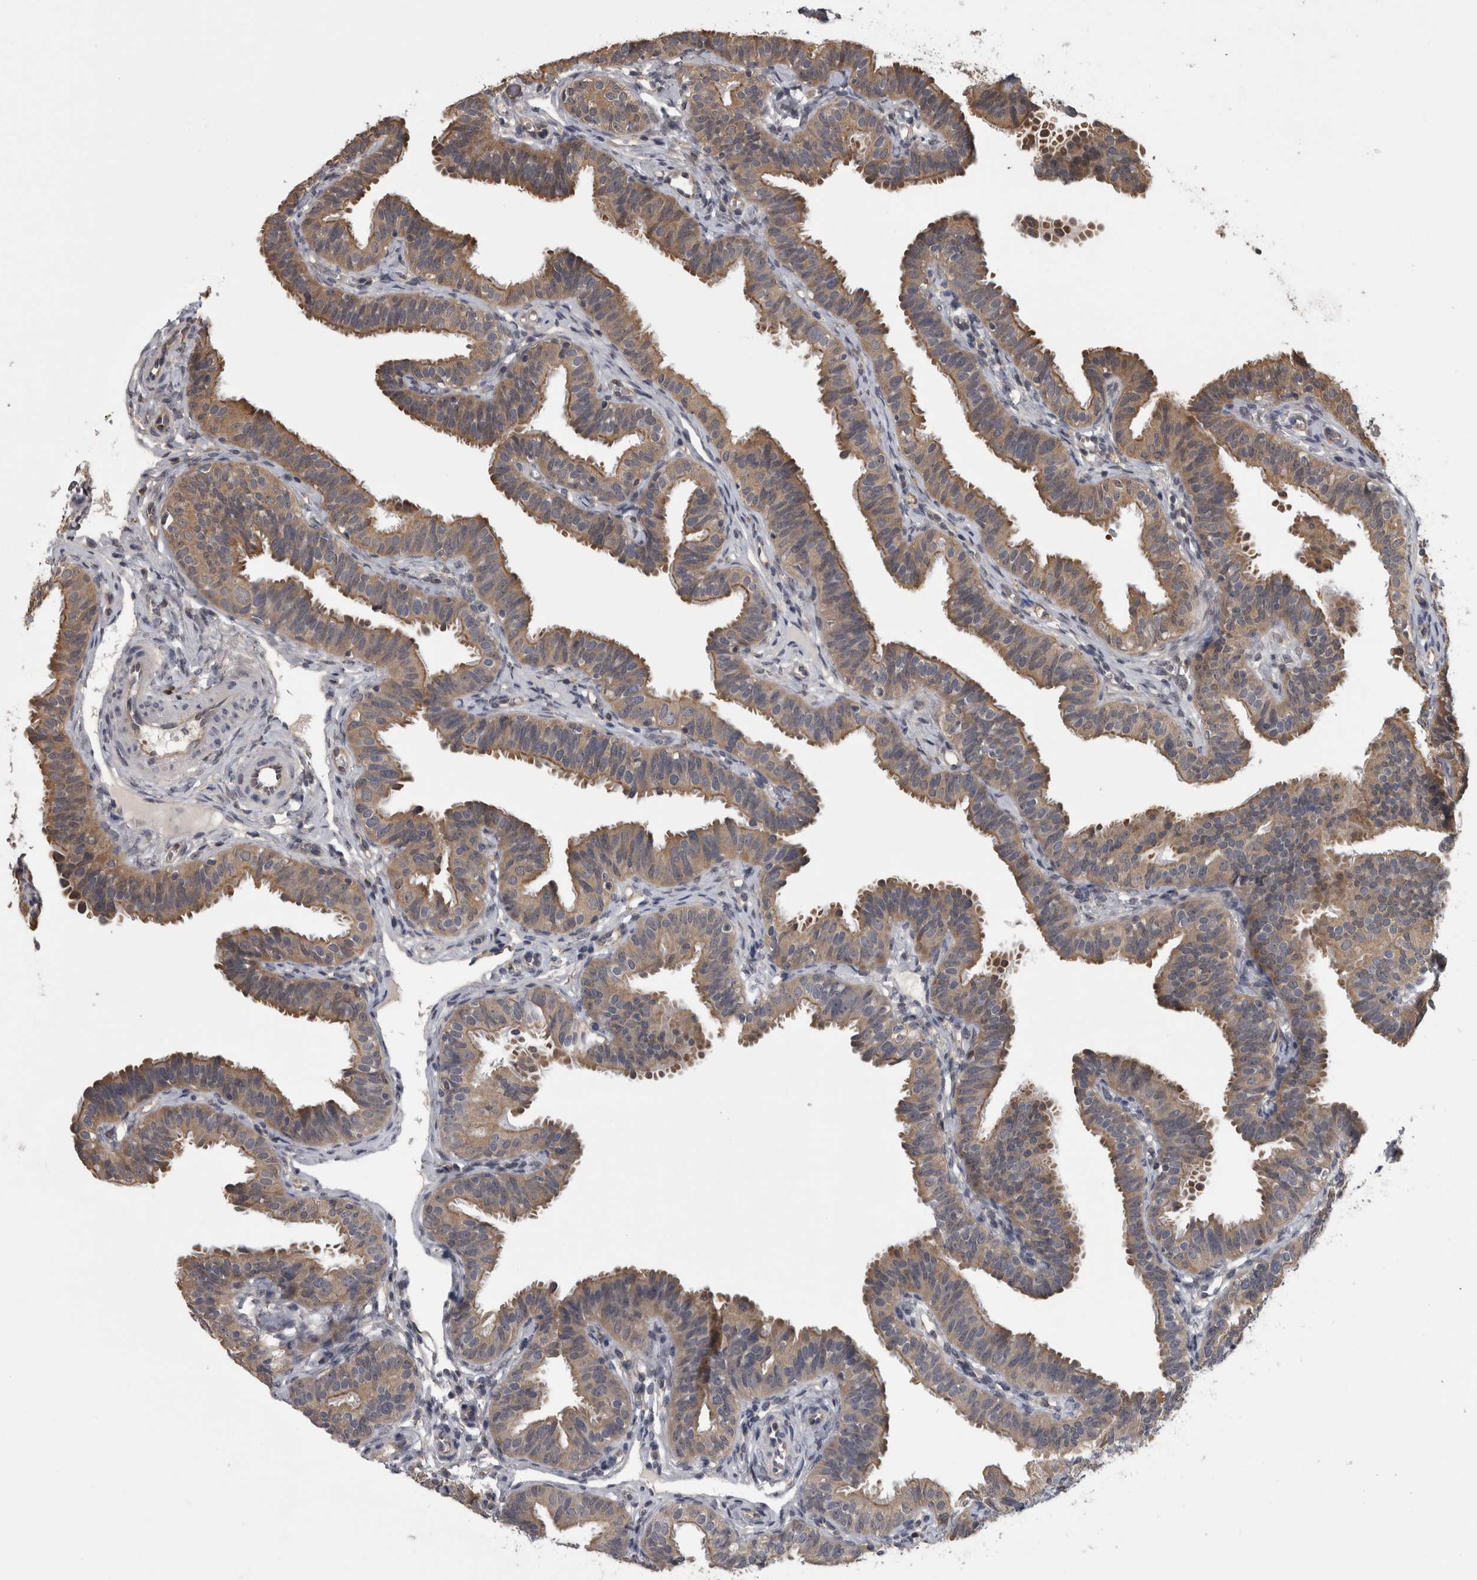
{"staining": {"intensity": "moderate", "quantity": ">75%", "location": "cytoplasmic/membranous"}, "tissue": "fallopian tube", "cell_type": "Glandular cells", "image_type": "normal", "snomed": [{"axis": "morphology", "description": "Normal tissue, NOS"}, {"axis": "topography", "description": "Fallopian tube"}], "caption": "Brown immunohistochemical staining in normal fallopian tube exhibits moderate cytoplasmic/membranous staining in approximately >75% of glandular cells. (IHC, brightfield microscopy, high magnification).", "gene": "APRT", "patient": {"sex": "female", "age": 35}}